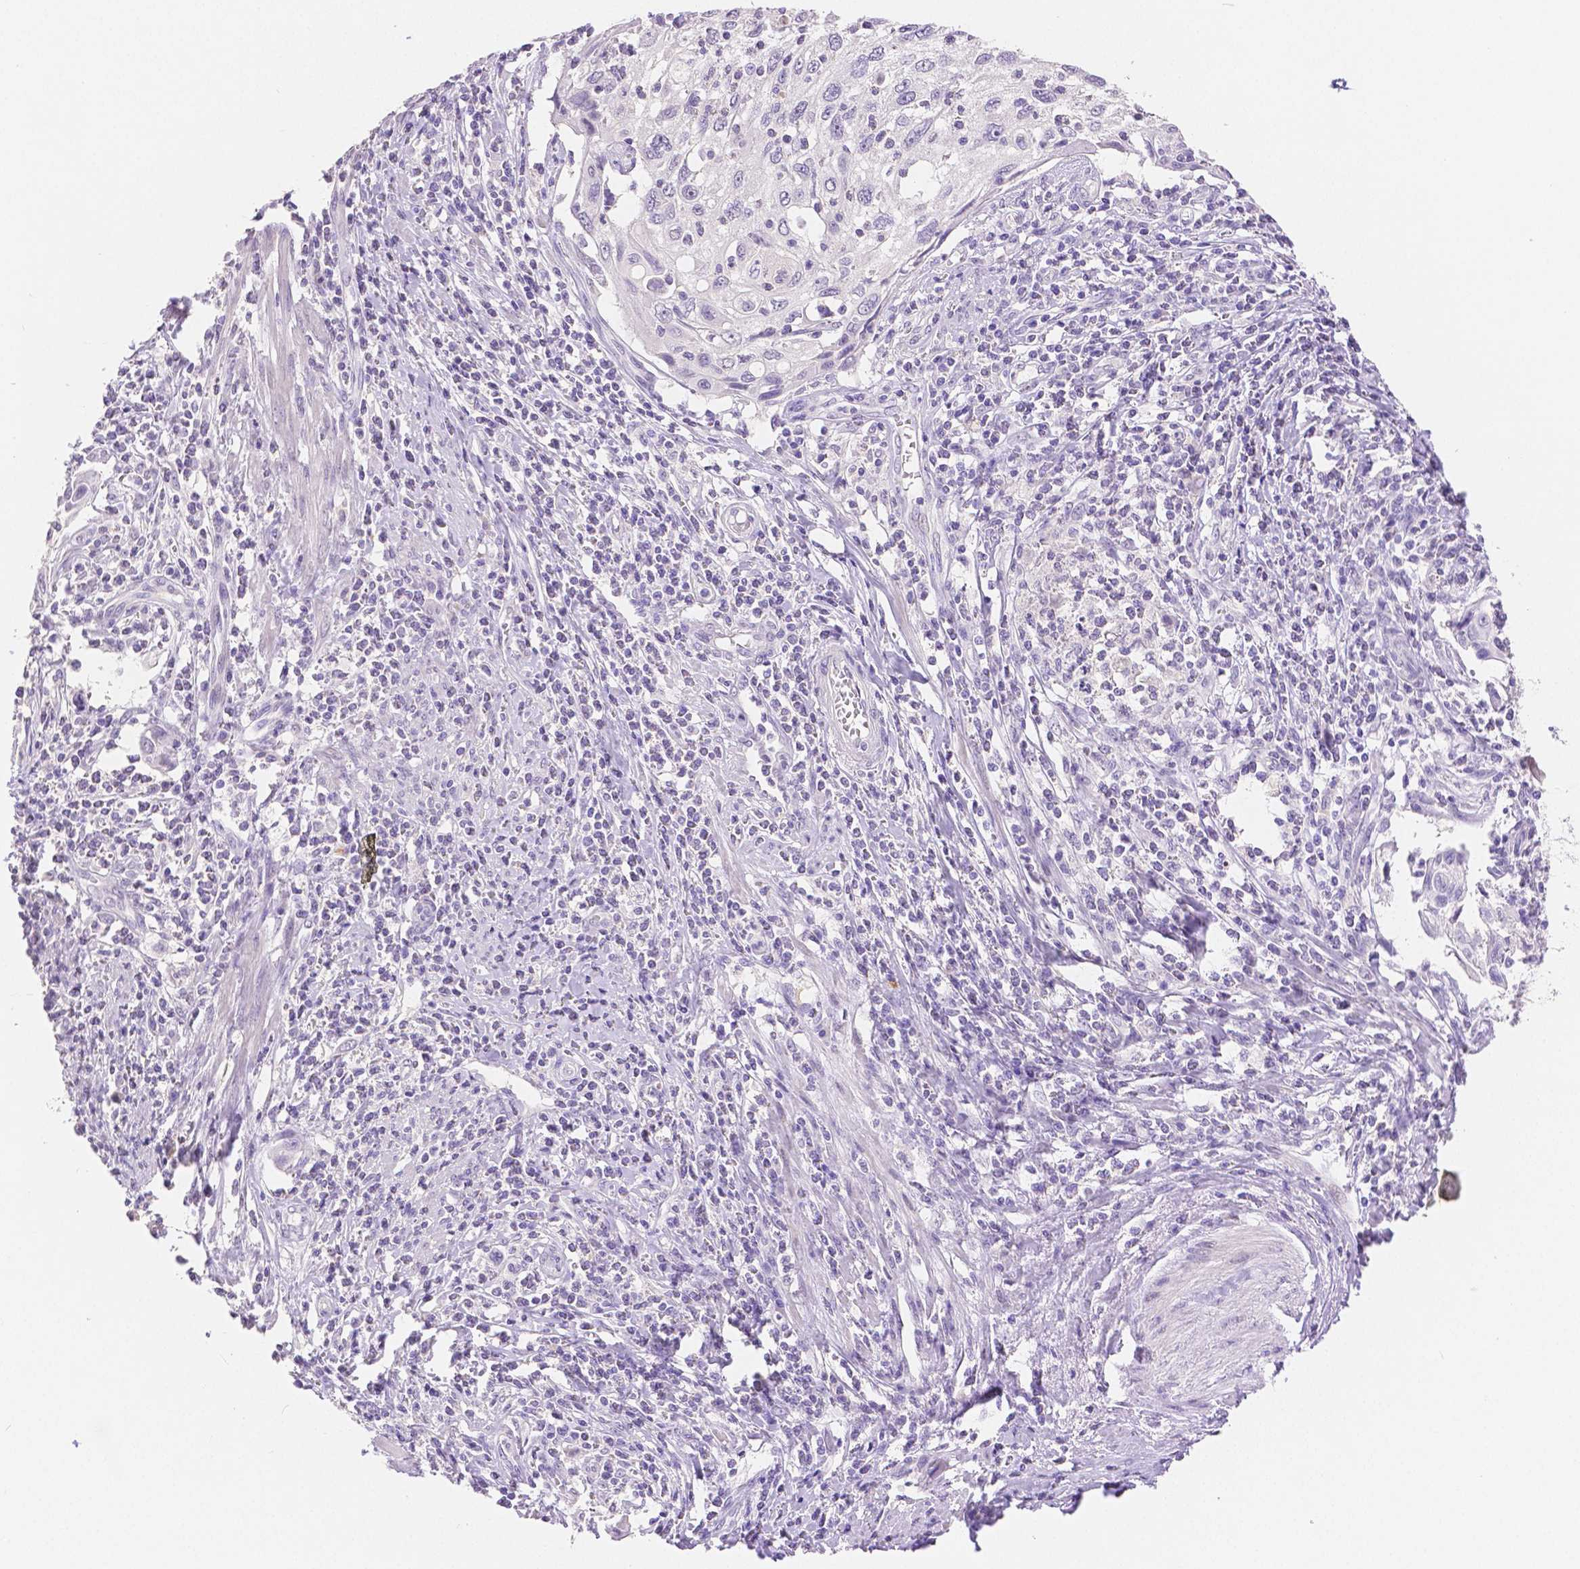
{"staining": {"intensity": "negative", "quantity": "none", "location": "none"}, "tissue": "cervical cancer", "cell_type": "Tumor cells", "image_type": "cancer", "snomed": [{"axis": "morphology", "description": "Squamous cell carcinoma, NOS"}, {"axis": "topography", "description": "Cervix"}], "caption": "An immunohistochemistry (IHC) photomicrograph of cervical cancer (squamous cell carcinoma) is shown. There is no staining in tumor cells of cervical cancer (squamous cell carcinoma).", "gene": "HNF1B", "patient": {"sex": "female", "age": 70}}